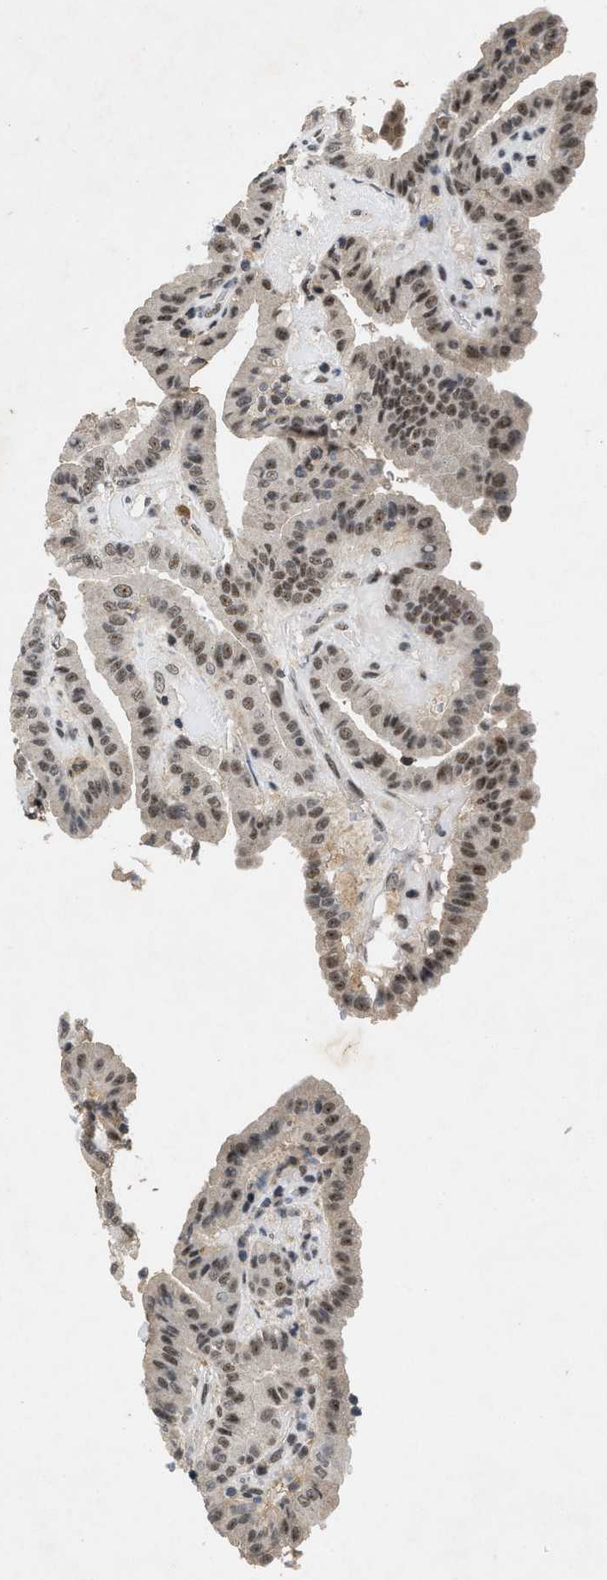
{"staining": {"intensity": "weak", "quantity": ">75%", "location": "nuclear"}, "tissue": "thyroid cancer", "cell_type": "Tumor cells", "image_type": "cancer", "snomed": [{"axis": "morphology", "description": "Papillary adenocarcinoma, NOS"}, {"axis": "topography", "description": "Thyroid gland"}], "caption": "Immunohistochemical staining of thyroid papillary adenocarcinoma shows low levels of weak nuclear protein expression in about >75% of tumor cells.", "gene": "ZNF346", "patient": {"sex": "male", "age": 33}}